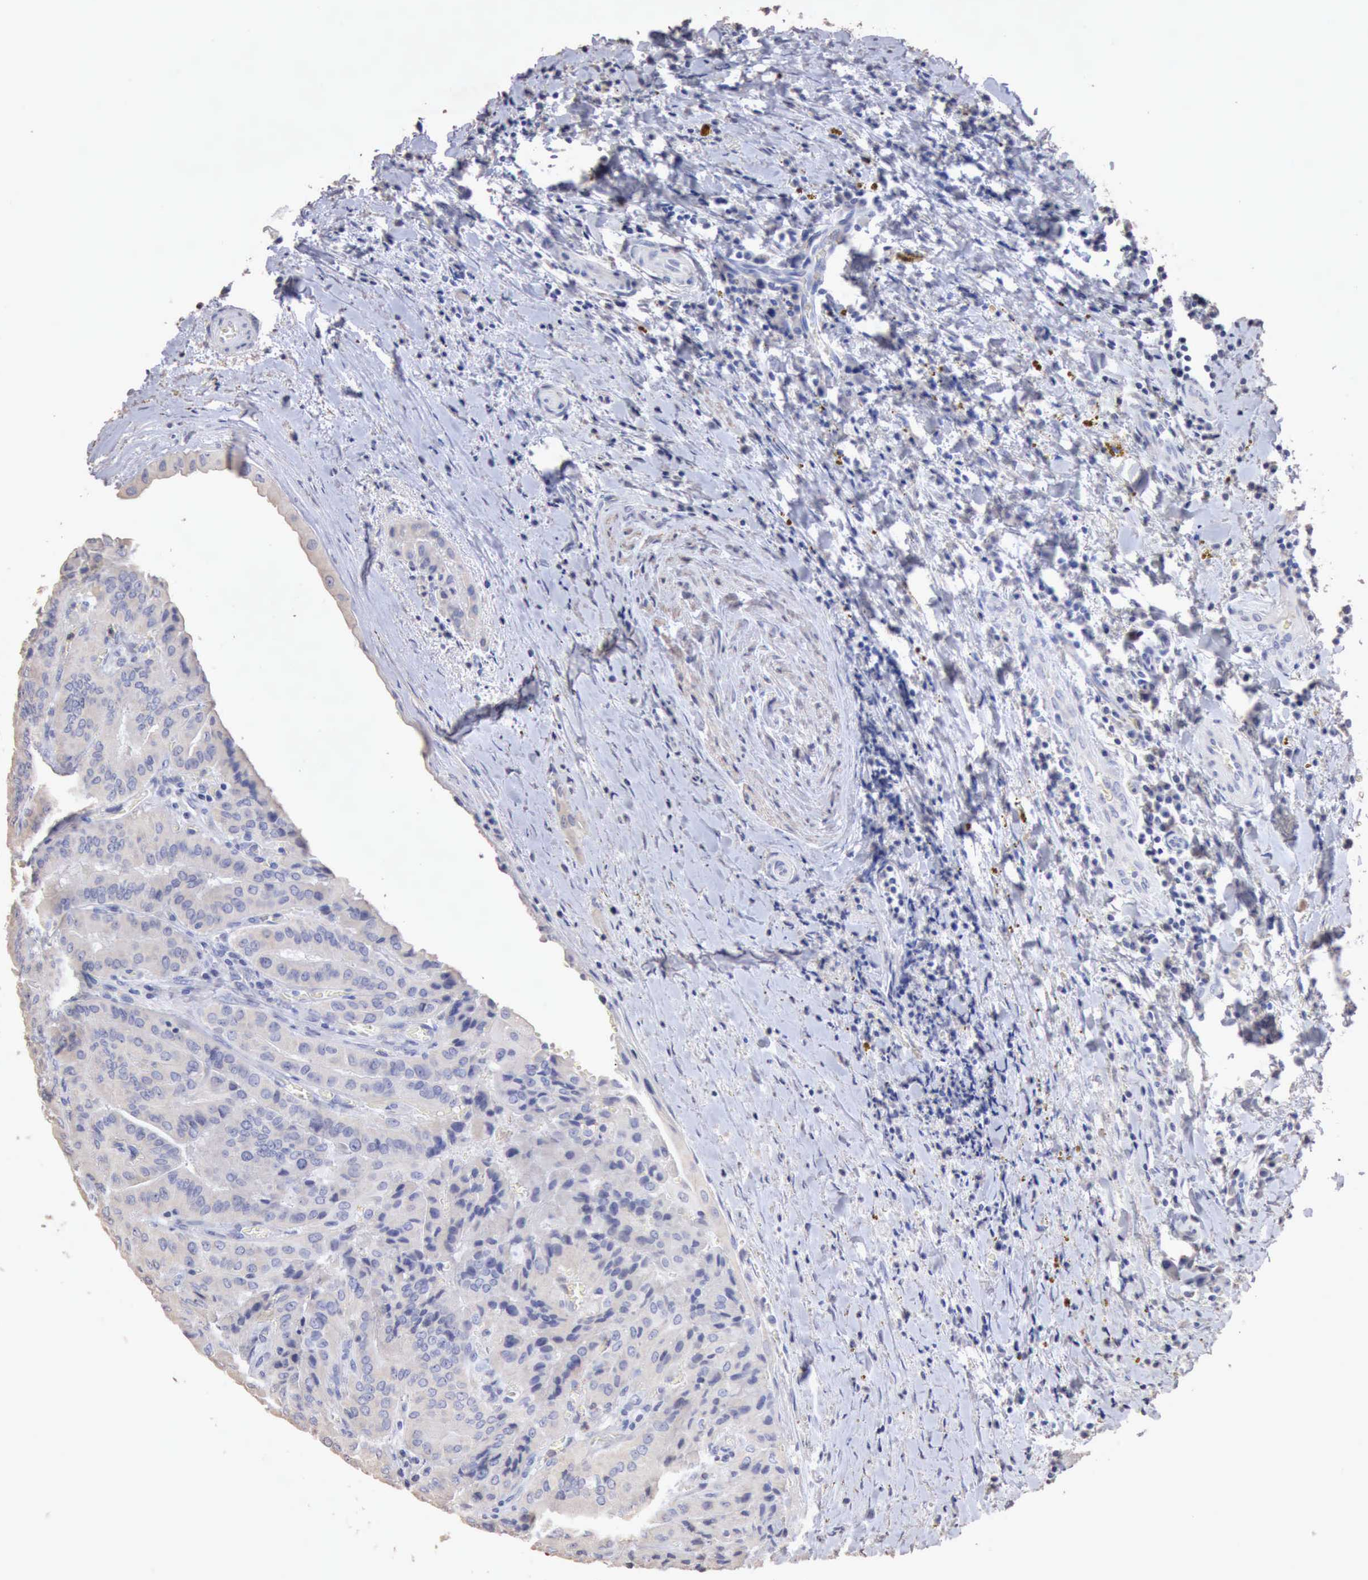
{"staining": {"intensity": "negative", "quantity": "none", "location": "none"}, "tissue": "thyroid cancer", "cell_type": "Tumor cells", "image_type": "cancer", "snomed": [{"axis": "morphology", "description": "Papillary adenocarcinoma, NOS"}, {"axis": "topography", "description": "Thyroid gland"}], "caption": "DAB immunohistochemical staining of human thyroid cancer demonstrates no significant expression in tumor cells.", "gene": "KRT6B", "patient": {"sex": "female", "age": 71}}